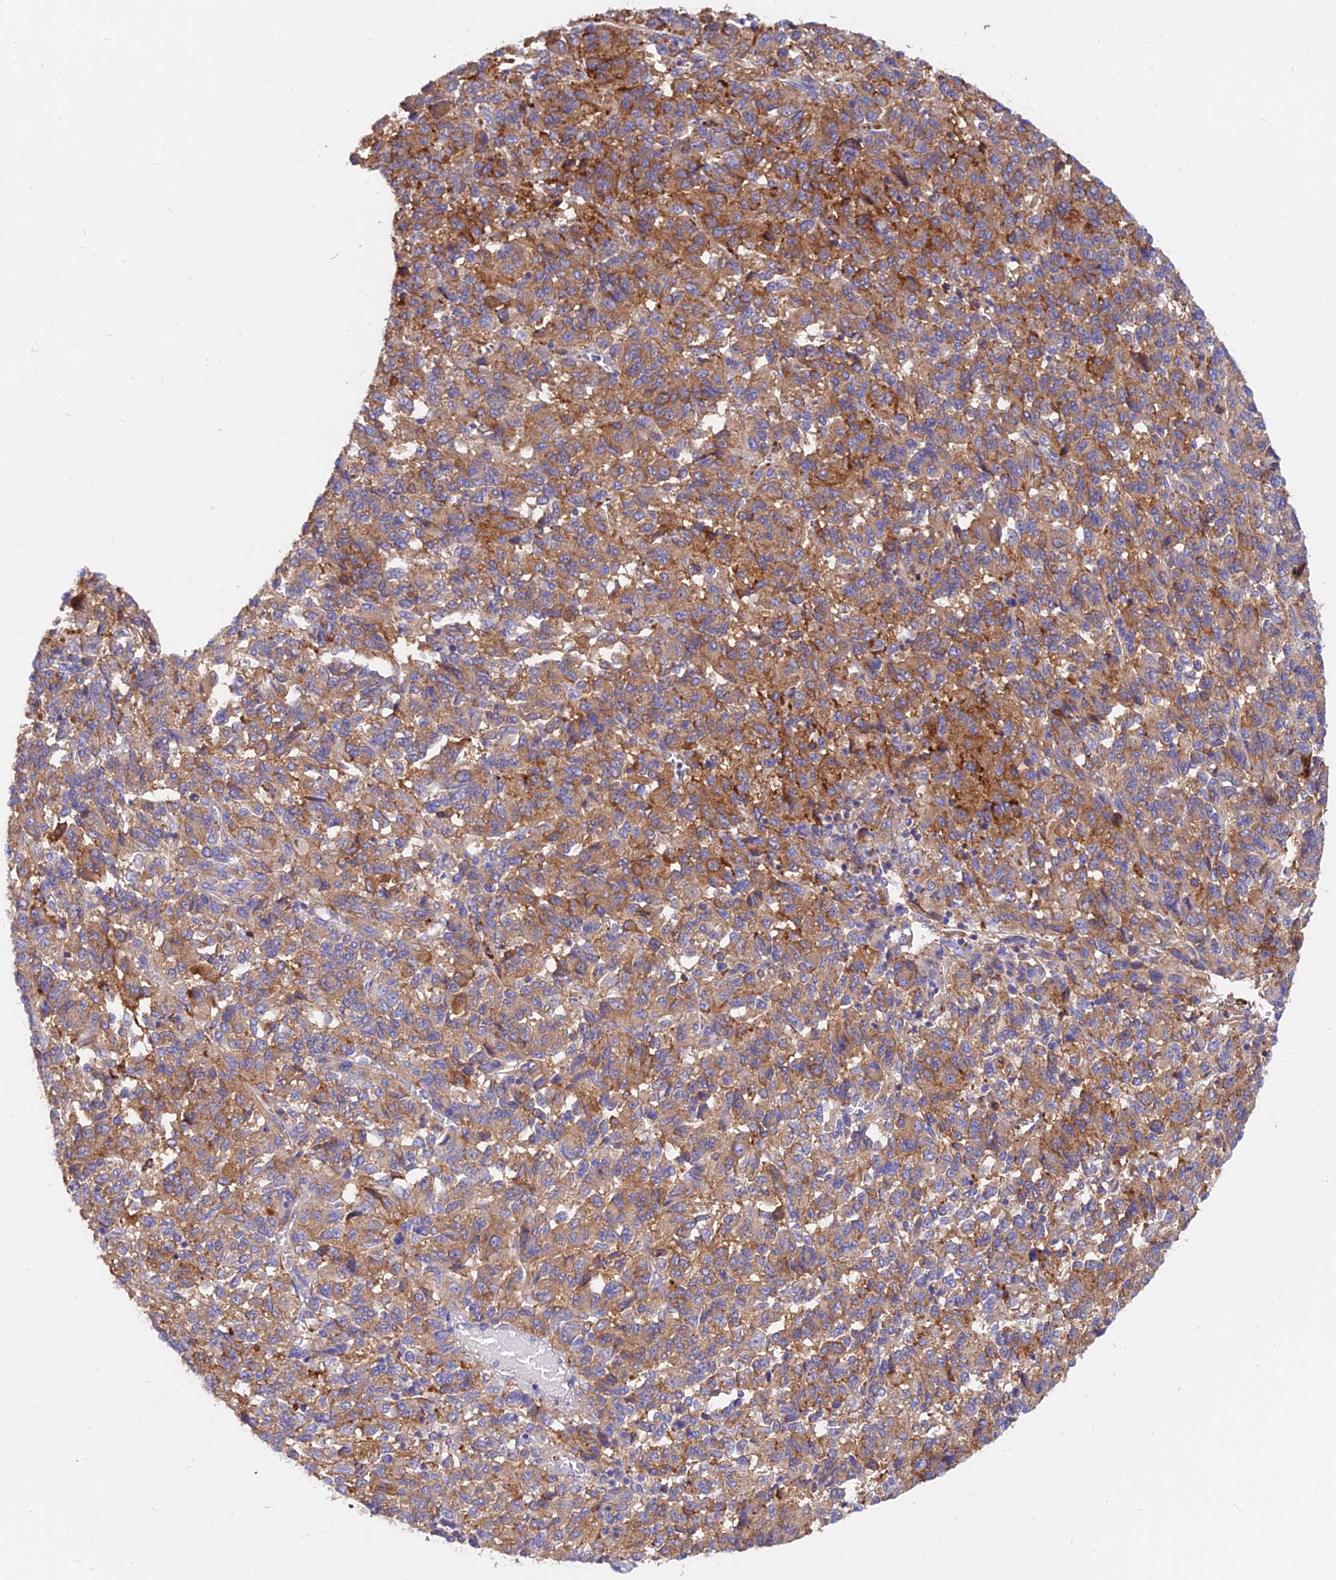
{"staining": {"intensity": "moderate", "quantity": ">75%", "location": "cytoplasmic/membranous"}, "tissue": "melanoma", "cell_type": "Tumor cells", "image_type": "cancer", "snomed": [{"axis": "morphology", "description": "Malignant melanoma, Metastatic site"}, {"axis": "topography", "description": "Lung"}], "caption": "Malignant melanoma (metastatic site) stained for a protein (brown) reveals moderate cytoplasmic/membranous positive positivity in about >75% of tumor cells.", "gene": "AGTRAP", "patient": {"sex": "male", "age": 64}}